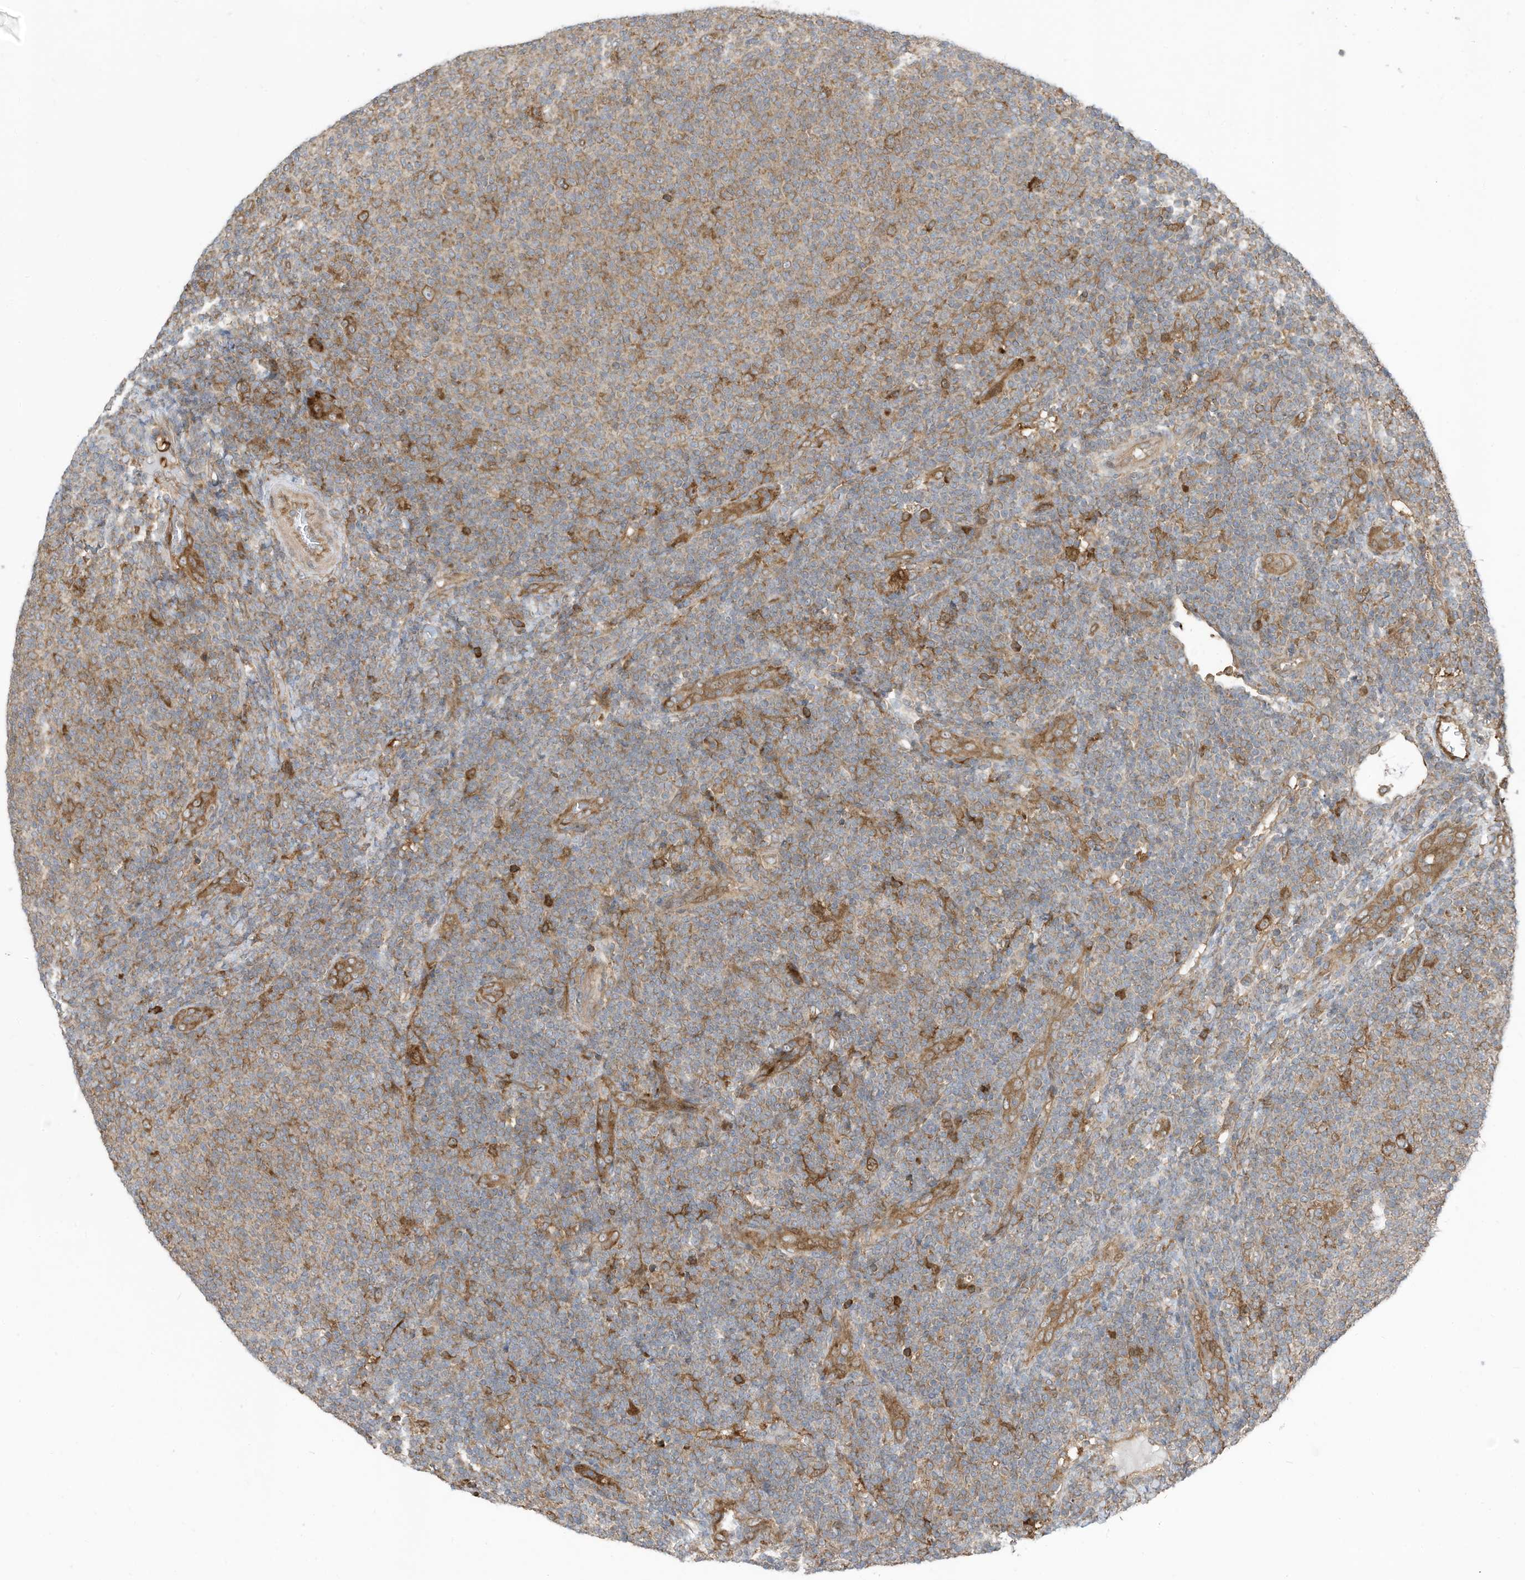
{"staining": {"intensity": "moderate", "quantity": "<25%", "location": "cytoplasmic/membranous"}, "tissue": "lymphoma", "cell_type": "Tumor cells", "image_type": "cancer", "snomed": [{"axis": "morphology", "description": "Malignant lymphoma, non-Hodgkin's type, Low grade"}, {"axis": "topography", "description": "Lymph node"}], "caption": "The micrograph shows a brown stain indicating the presence of a protein in the cytoplasmic/membranous of tumor cells in lymphoma.", "gene": "USE1", "patient": {"sex": "male", "age": 66}}